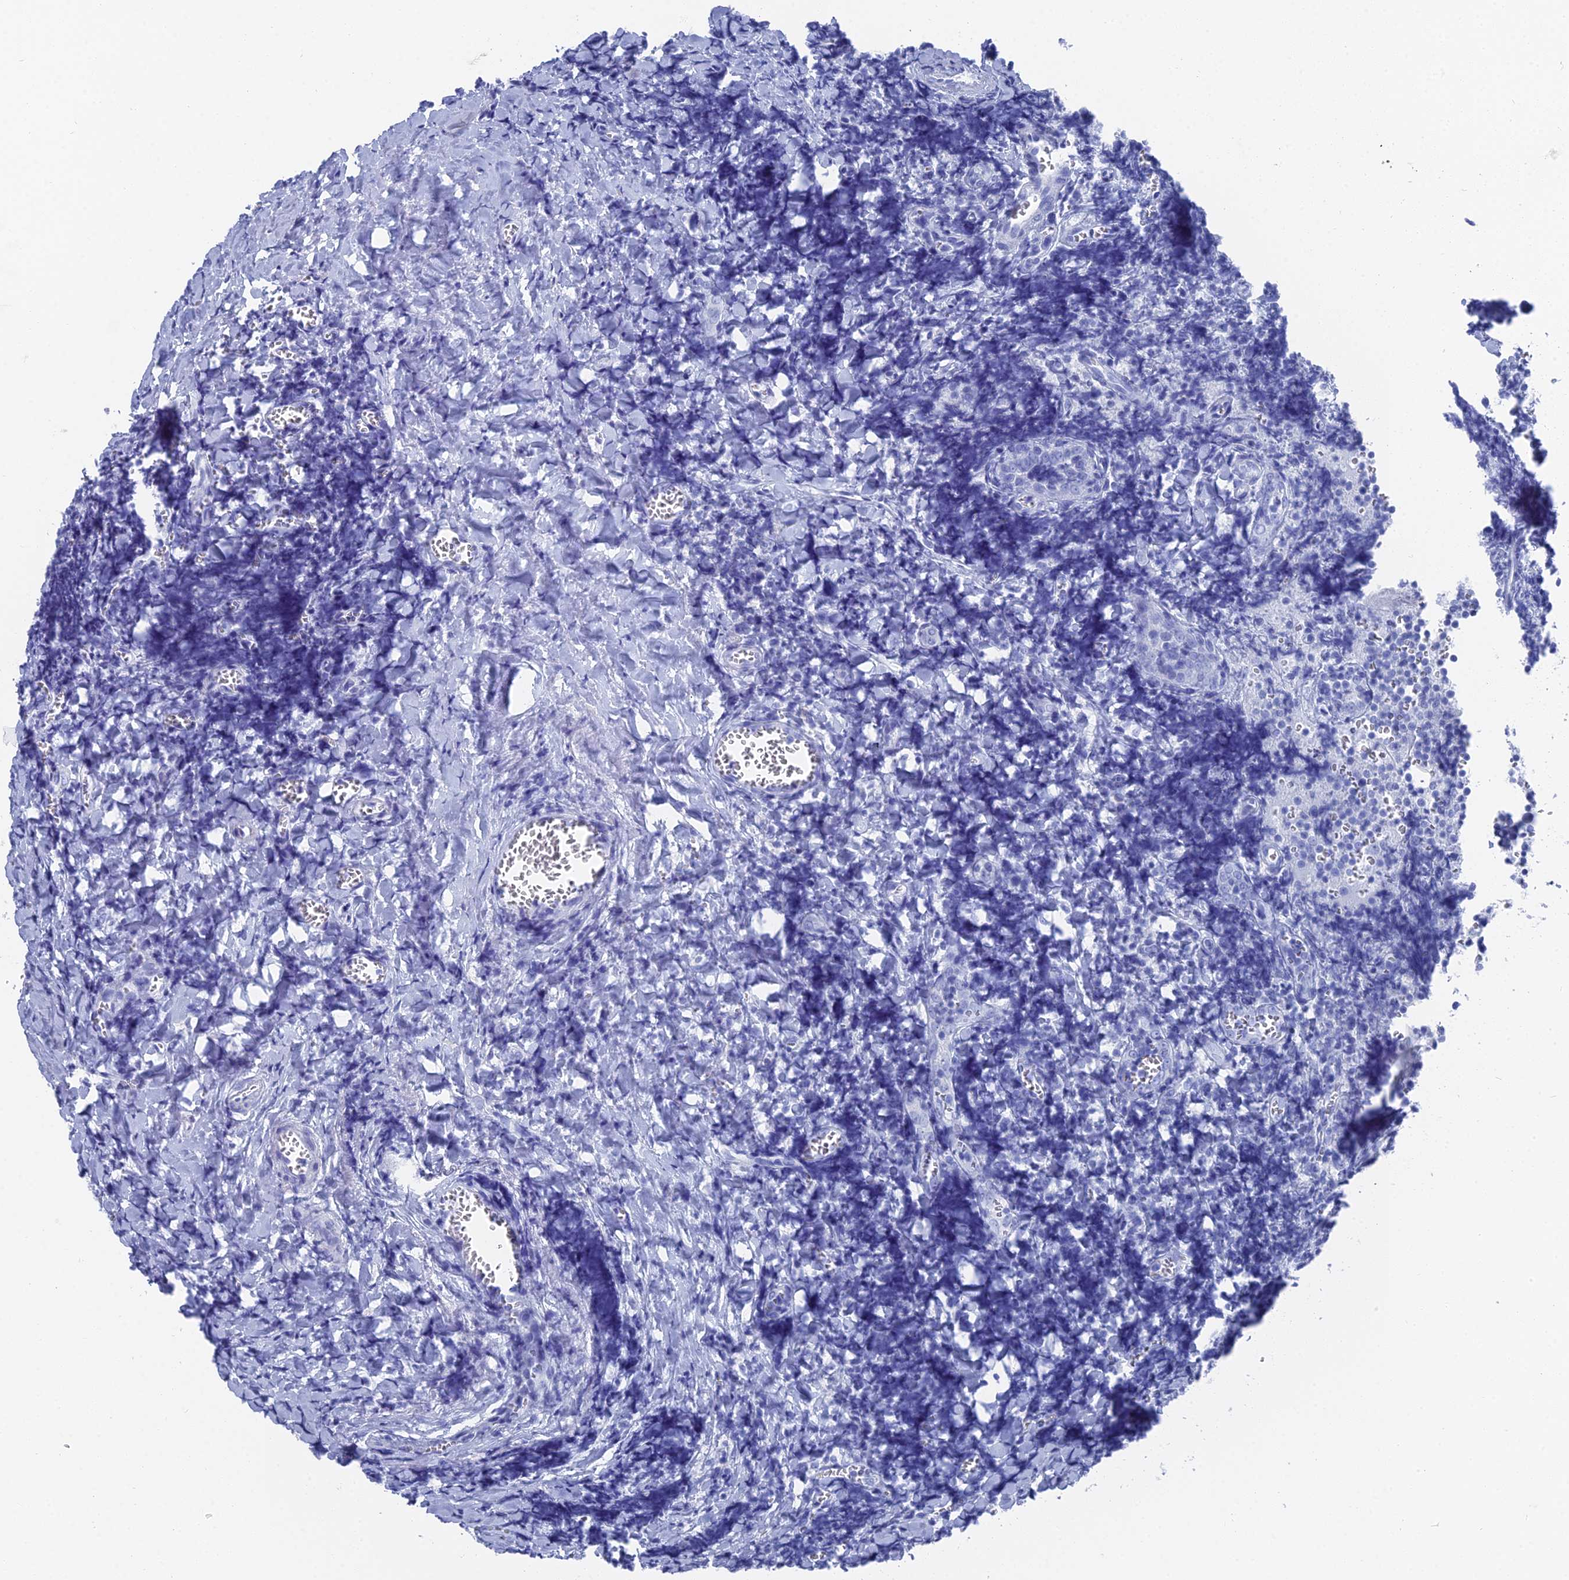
{"staining": {"intensity": "negative", "quantity": "none", "location": "none"}, "tissue": "tonsil", "cell_type": "Germinal center cells", "image_type": "normal", "snomed": [{"axis": "morphology", "description": "Normal tissue, NOS"}, {"axis": "topography", "description": "Tonsil"}], "caption": "Germinal center cells show no significant protein expression in benign tonsil. Nuclei are stained in blue.", "gene": "ENPP3", "patient": {"sex": "male", "age": 27}}